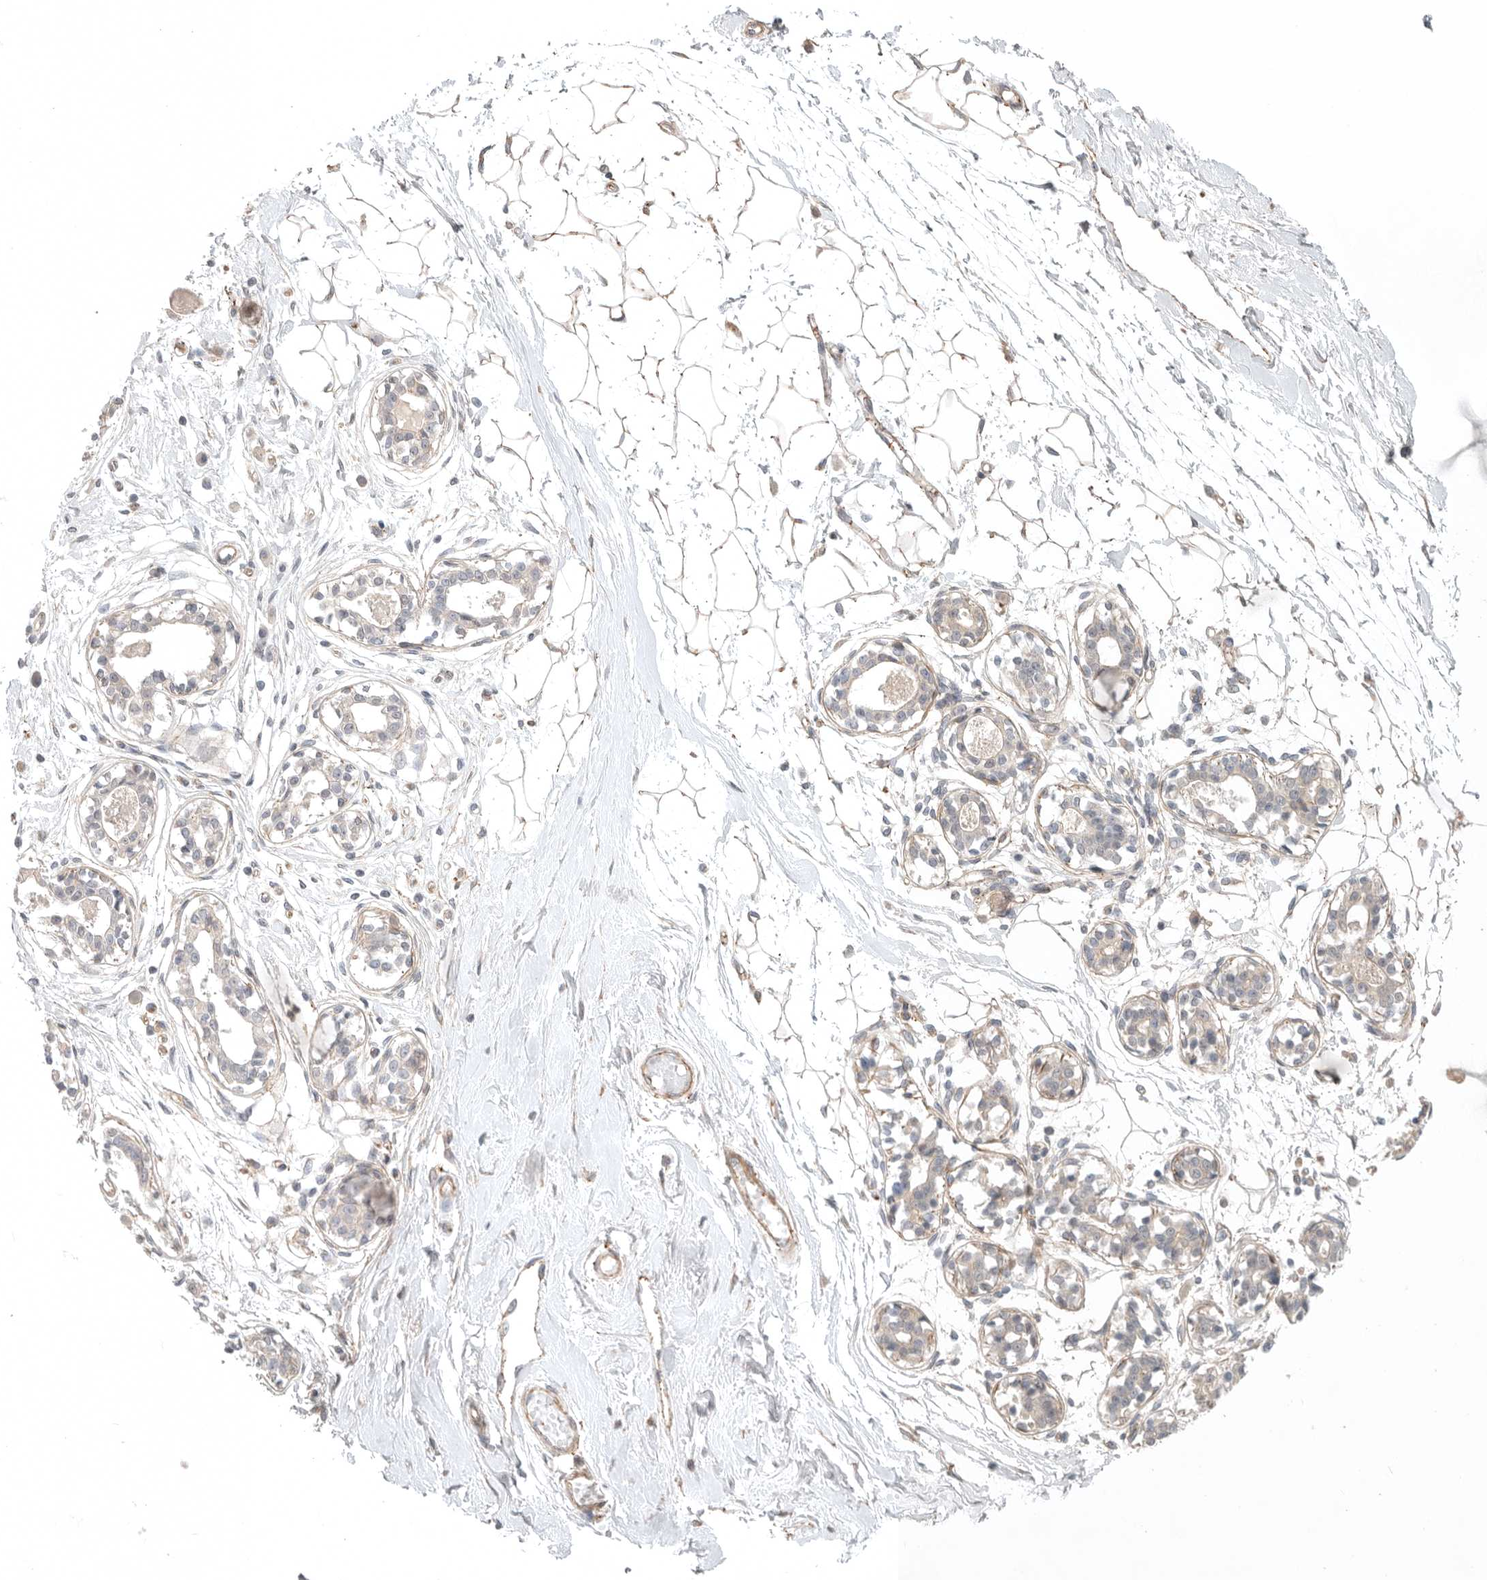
{"staining": {"intensity": "weak", "quantity": ">75%", "location": "cytoplasmic/membranous"}, "tissue": "breast", "cell_type": "Adipocytes", "image_type": "normal", "snomed": [{"axis": "morphology", "description": "Normal tissue, NOS"}, {"axis": "topography", "description": "Breast"}], "caption": "The histopathology image shows staining of unremarkable breast, revealing weak cytoplasmic/membranous protein positivity (brown color) within adipocytes.", "gene": "LONRF1", "patient": {"sex": "female", "age": 45}}